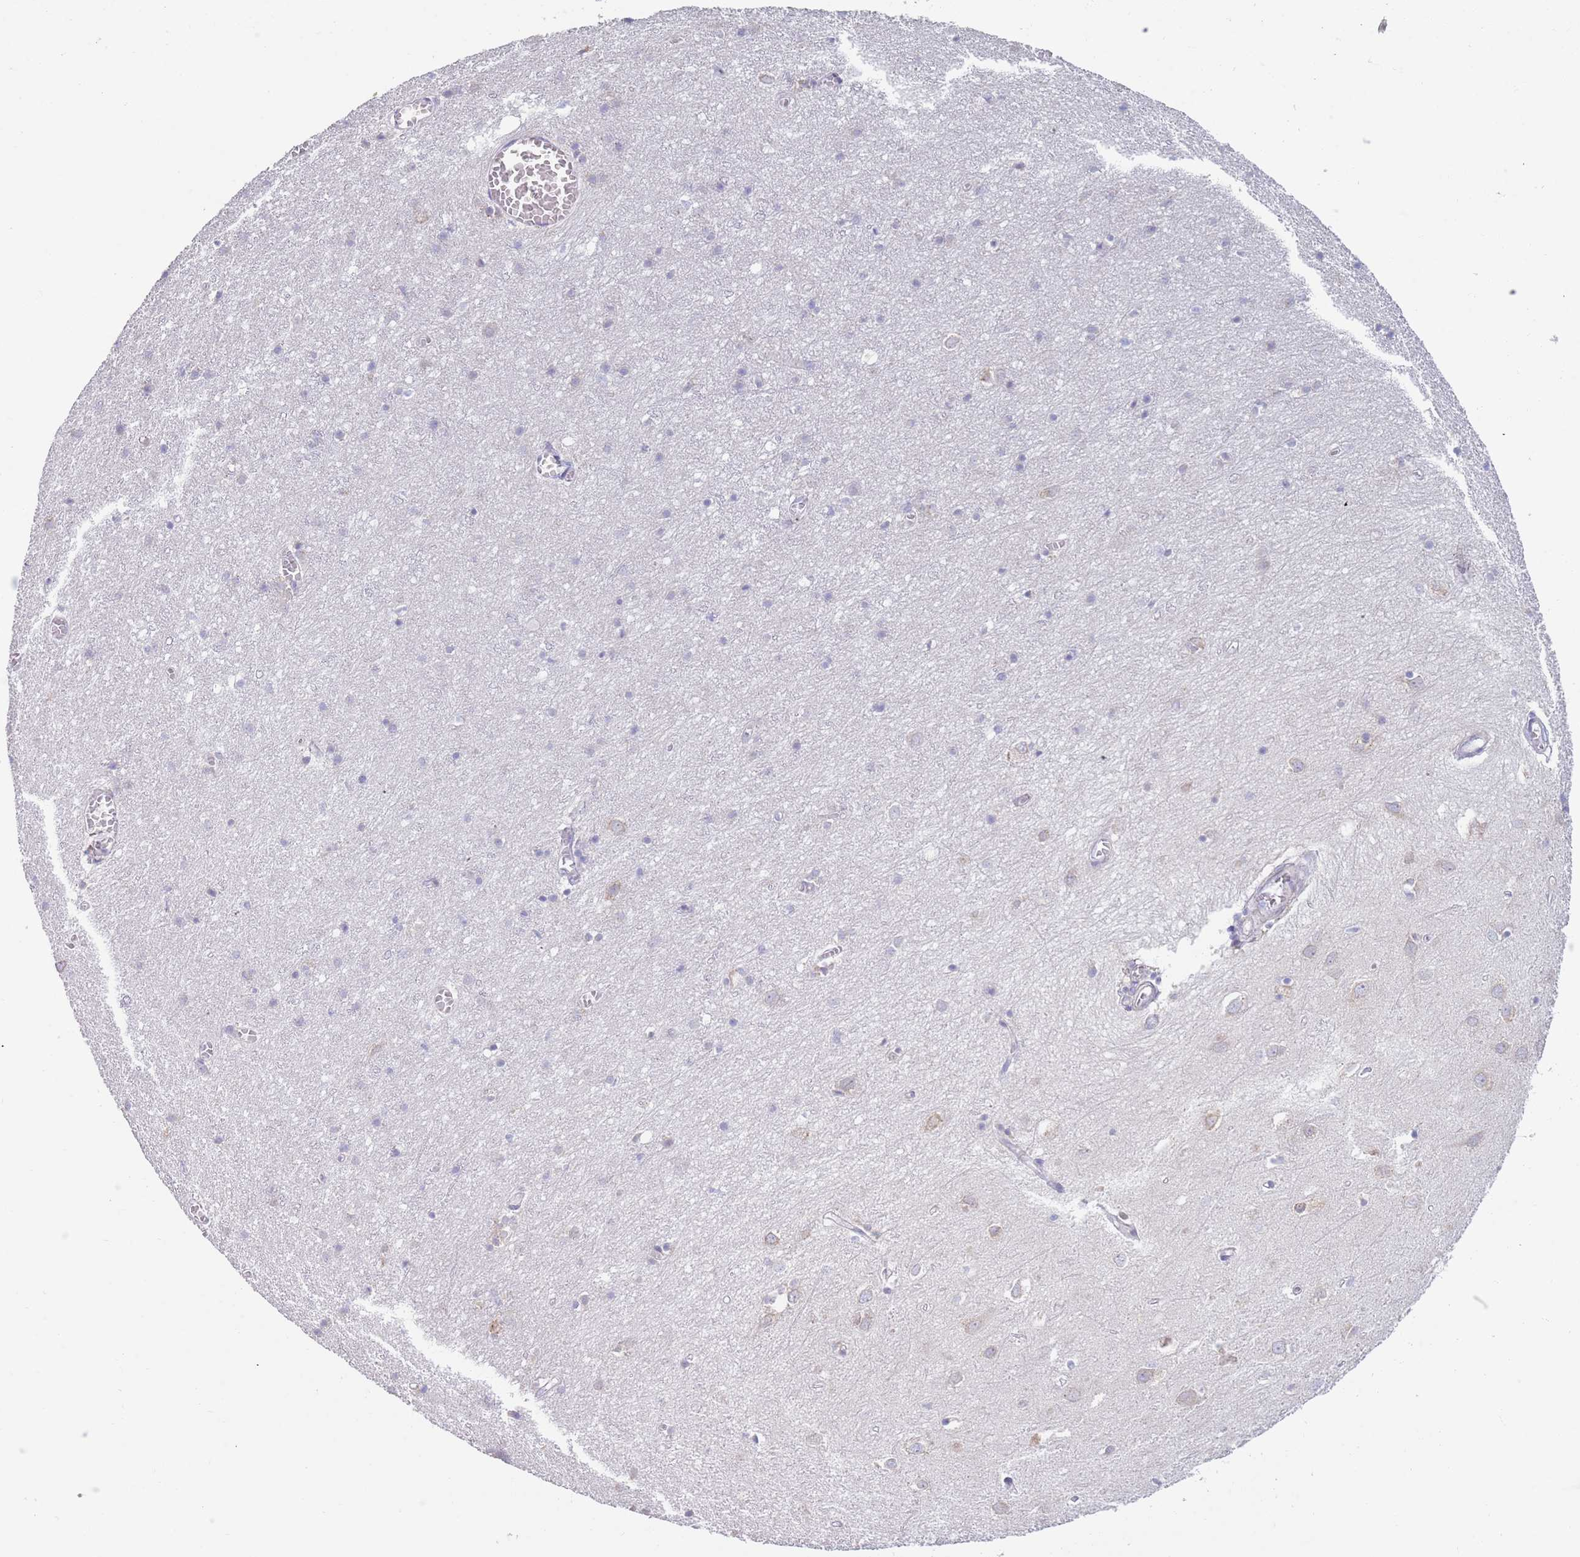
{"staining": {"intensity": "negative", "quantity": "none", "location": "none"}, "tissue": "cerebral cortex", "cell_type": "Endothelial cells", "image_type": "normal", "snomed": [{"axis": "morphology", "description": "Normal tissue, NOS"}, {"axis": "topography", "description": "Cerebral cortex"}], "caption": "This is an immunohistochemistry photomicrograph of unremarkable cerebral cortex. There is no expression in endothelial cells.", "gene": "CCDC149", "patient": {"sex": "female", "age": 64}}